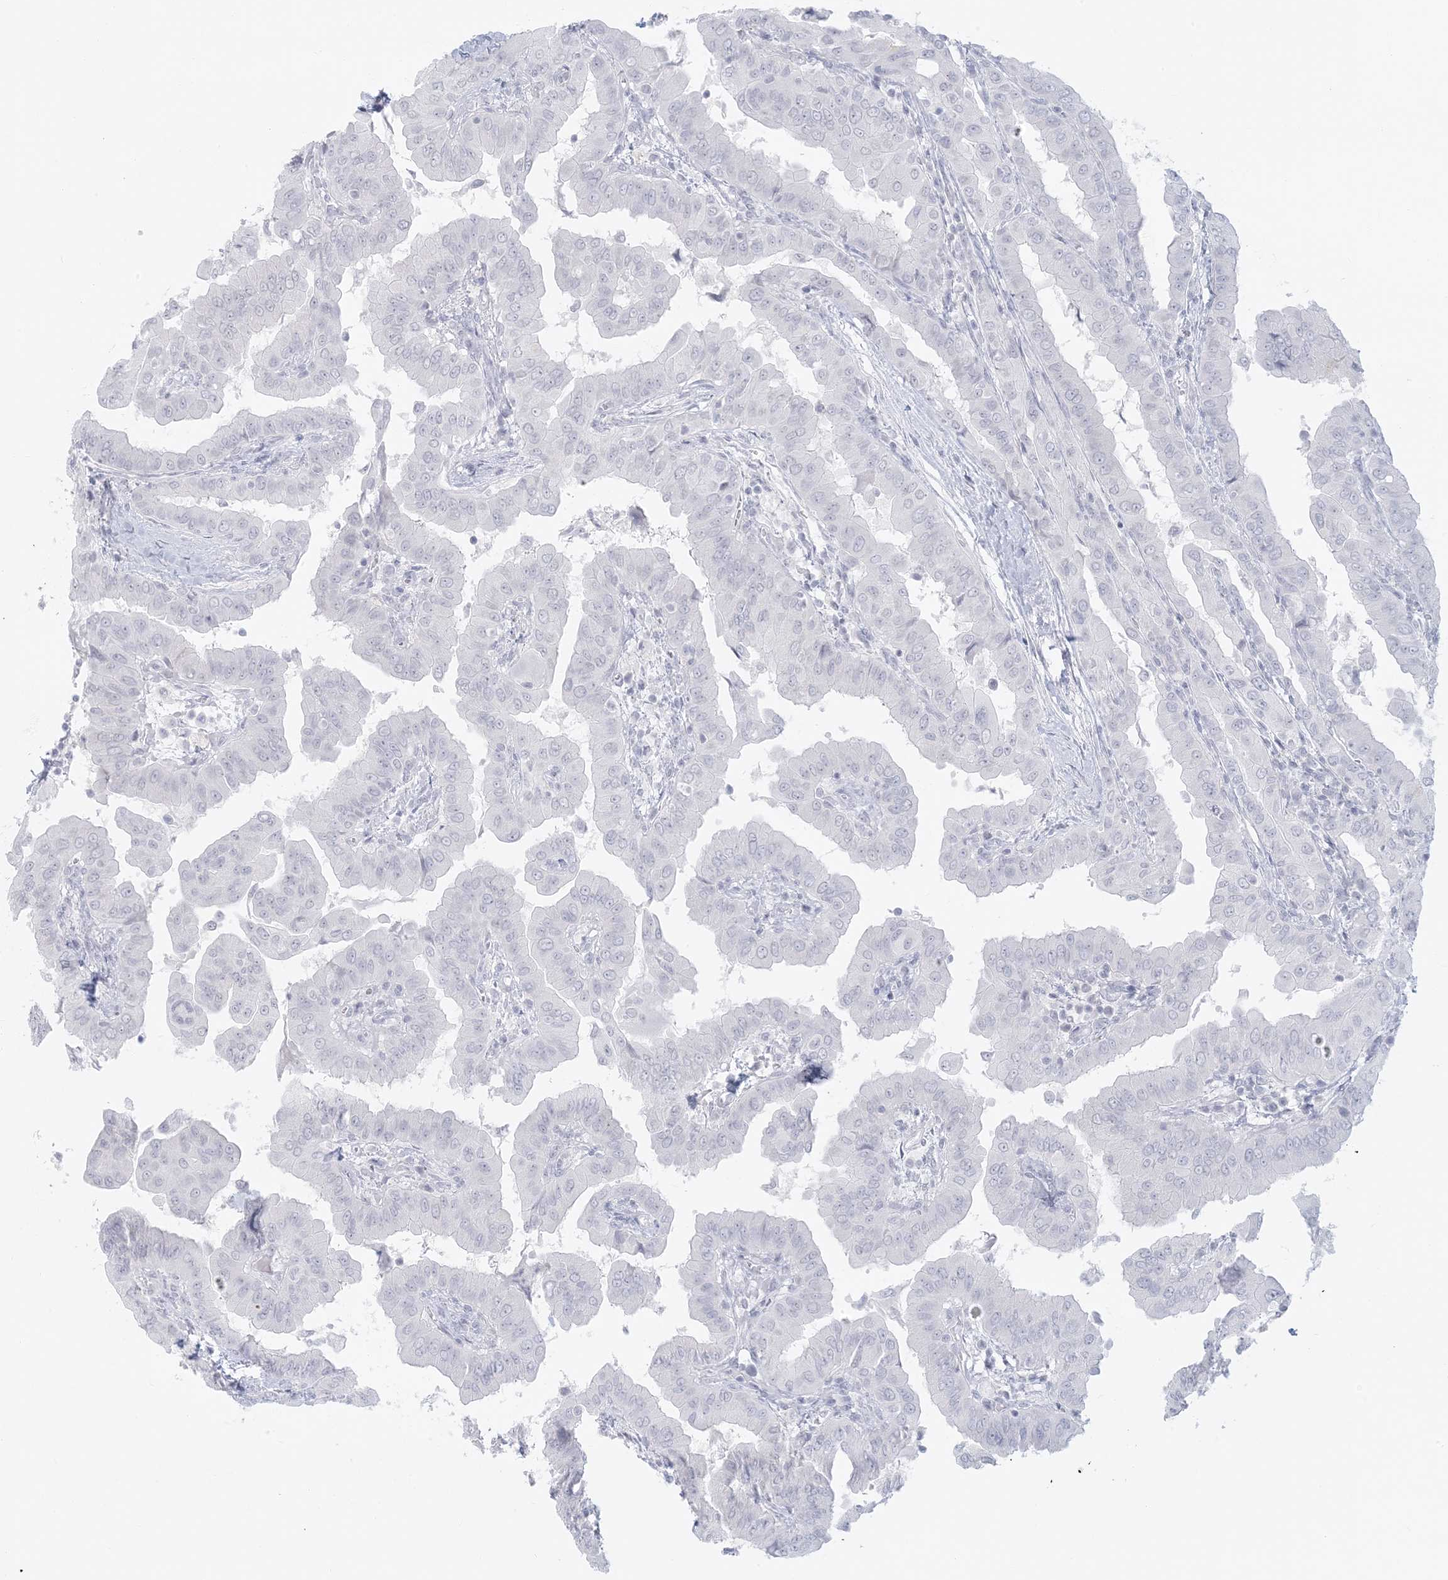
{"staining": {"intensity": "negative", "quantity": "none", "location": "none"}, "tissue": "thyroid cancer", "cell_type": "Tumor cells", "image_type": "cancer", "snomed": [{"axis": "morphology", "description": "Papillary adenocarcinoma, NOS"}, {"axis": "topography", "description": "Thyroid gland"}], "caption": "IHC of papillary adenocarcinoma (thyroid) reveals no positivity in tumor cells.", "gene": "LIPT1", "patient": {"sex": "male", "age": 33}}